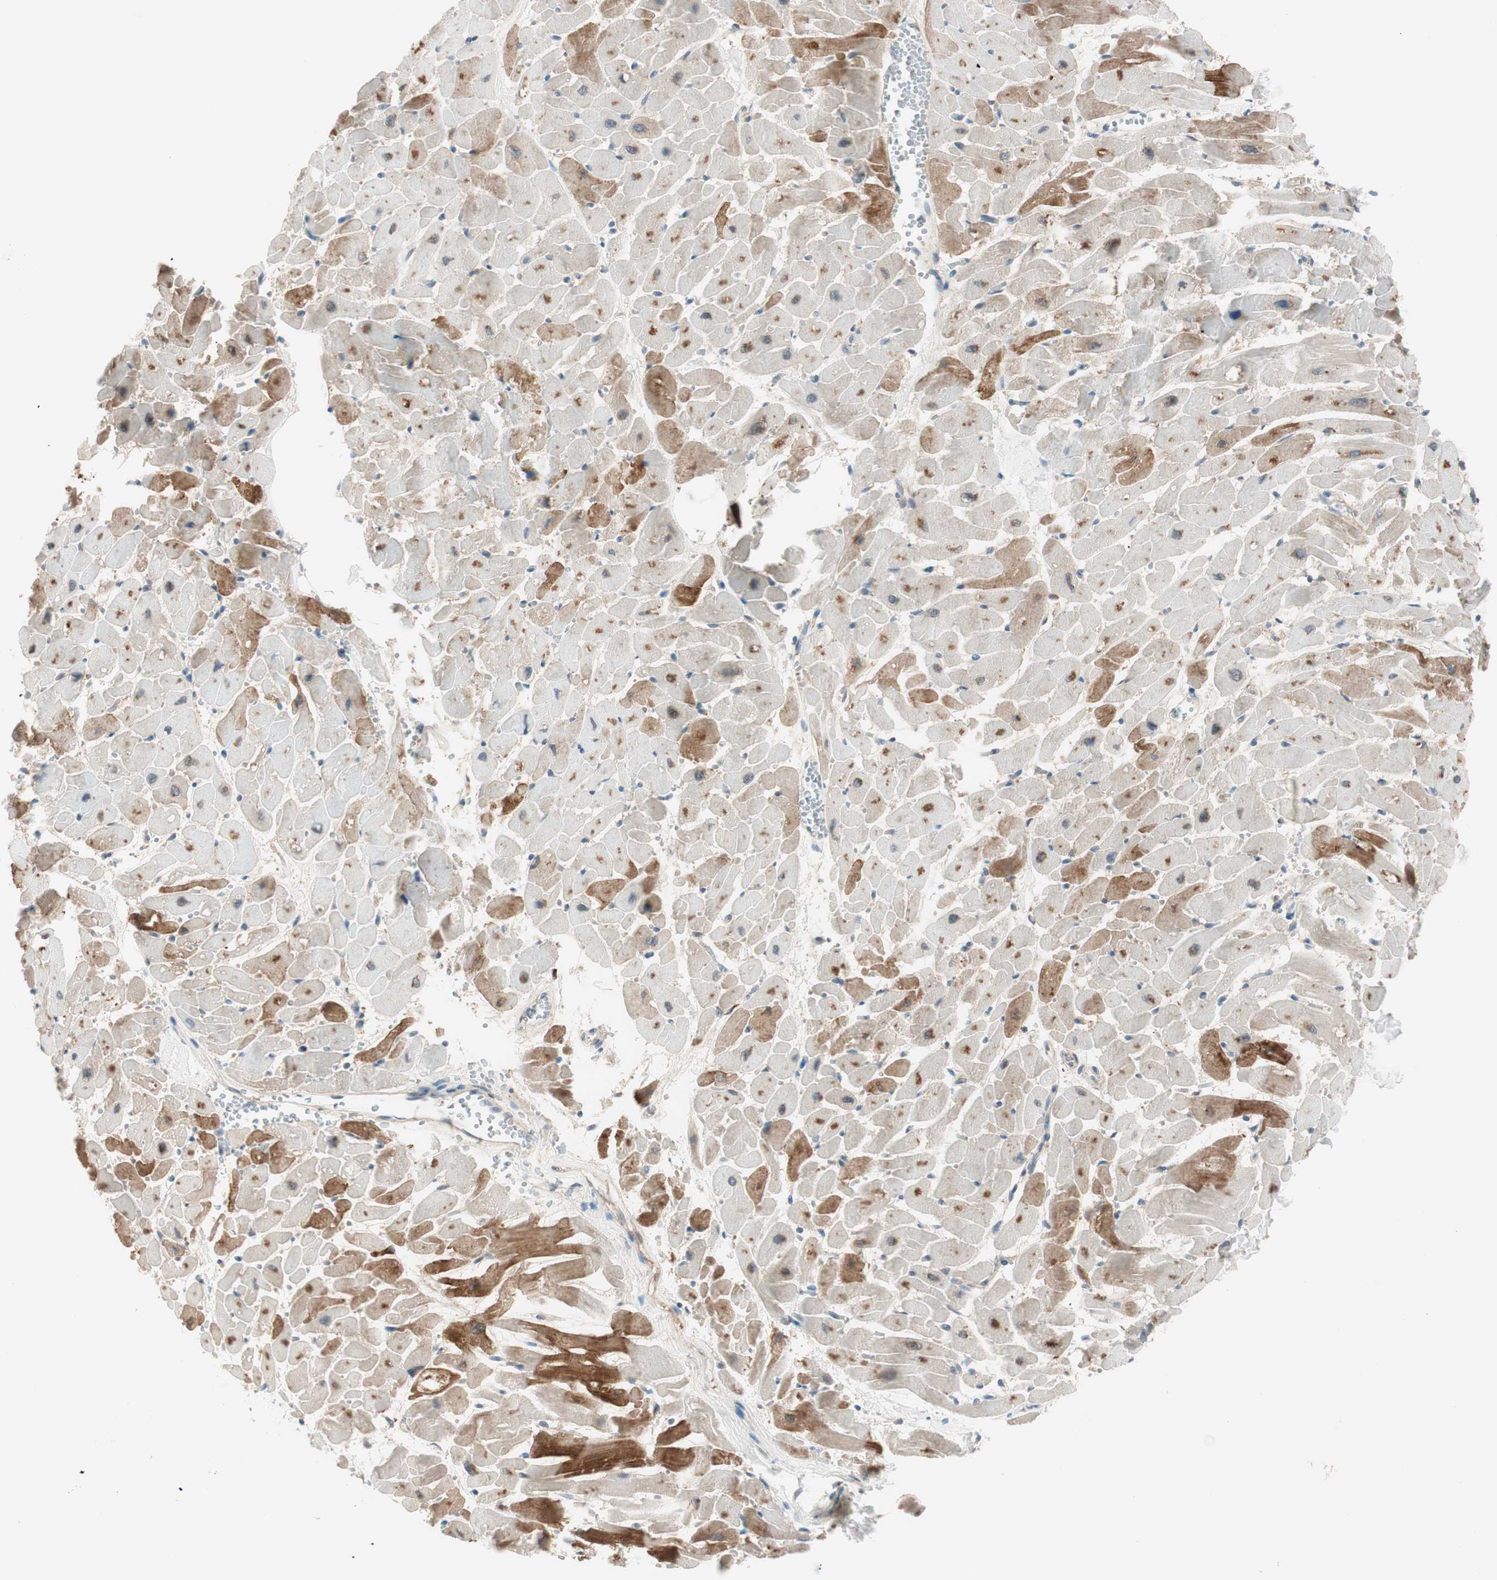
{"staining": {"intensity": "moderate", "quantity": "25%-75%", "location": "cytoplasmic/membranous"}, "tissue": "heart muscle", "cell_type": "Cardiomyocytes", "image_type": "normal", "snomed": [{"axis": "morphology", "description": "Normal tissue, NOS"}, {"axis": "topography", "description": "Heart"}], "caption": "Protein staining exhibits moderate cytoplasmic/membranous positivity in approximately 25%-75% of cardiomyocytes in unremarkable heart muscle. (IHC, brightfield microscopy, high magnification).", "gene": "GALT", "patient": {"sex": "female", "age": 19}}